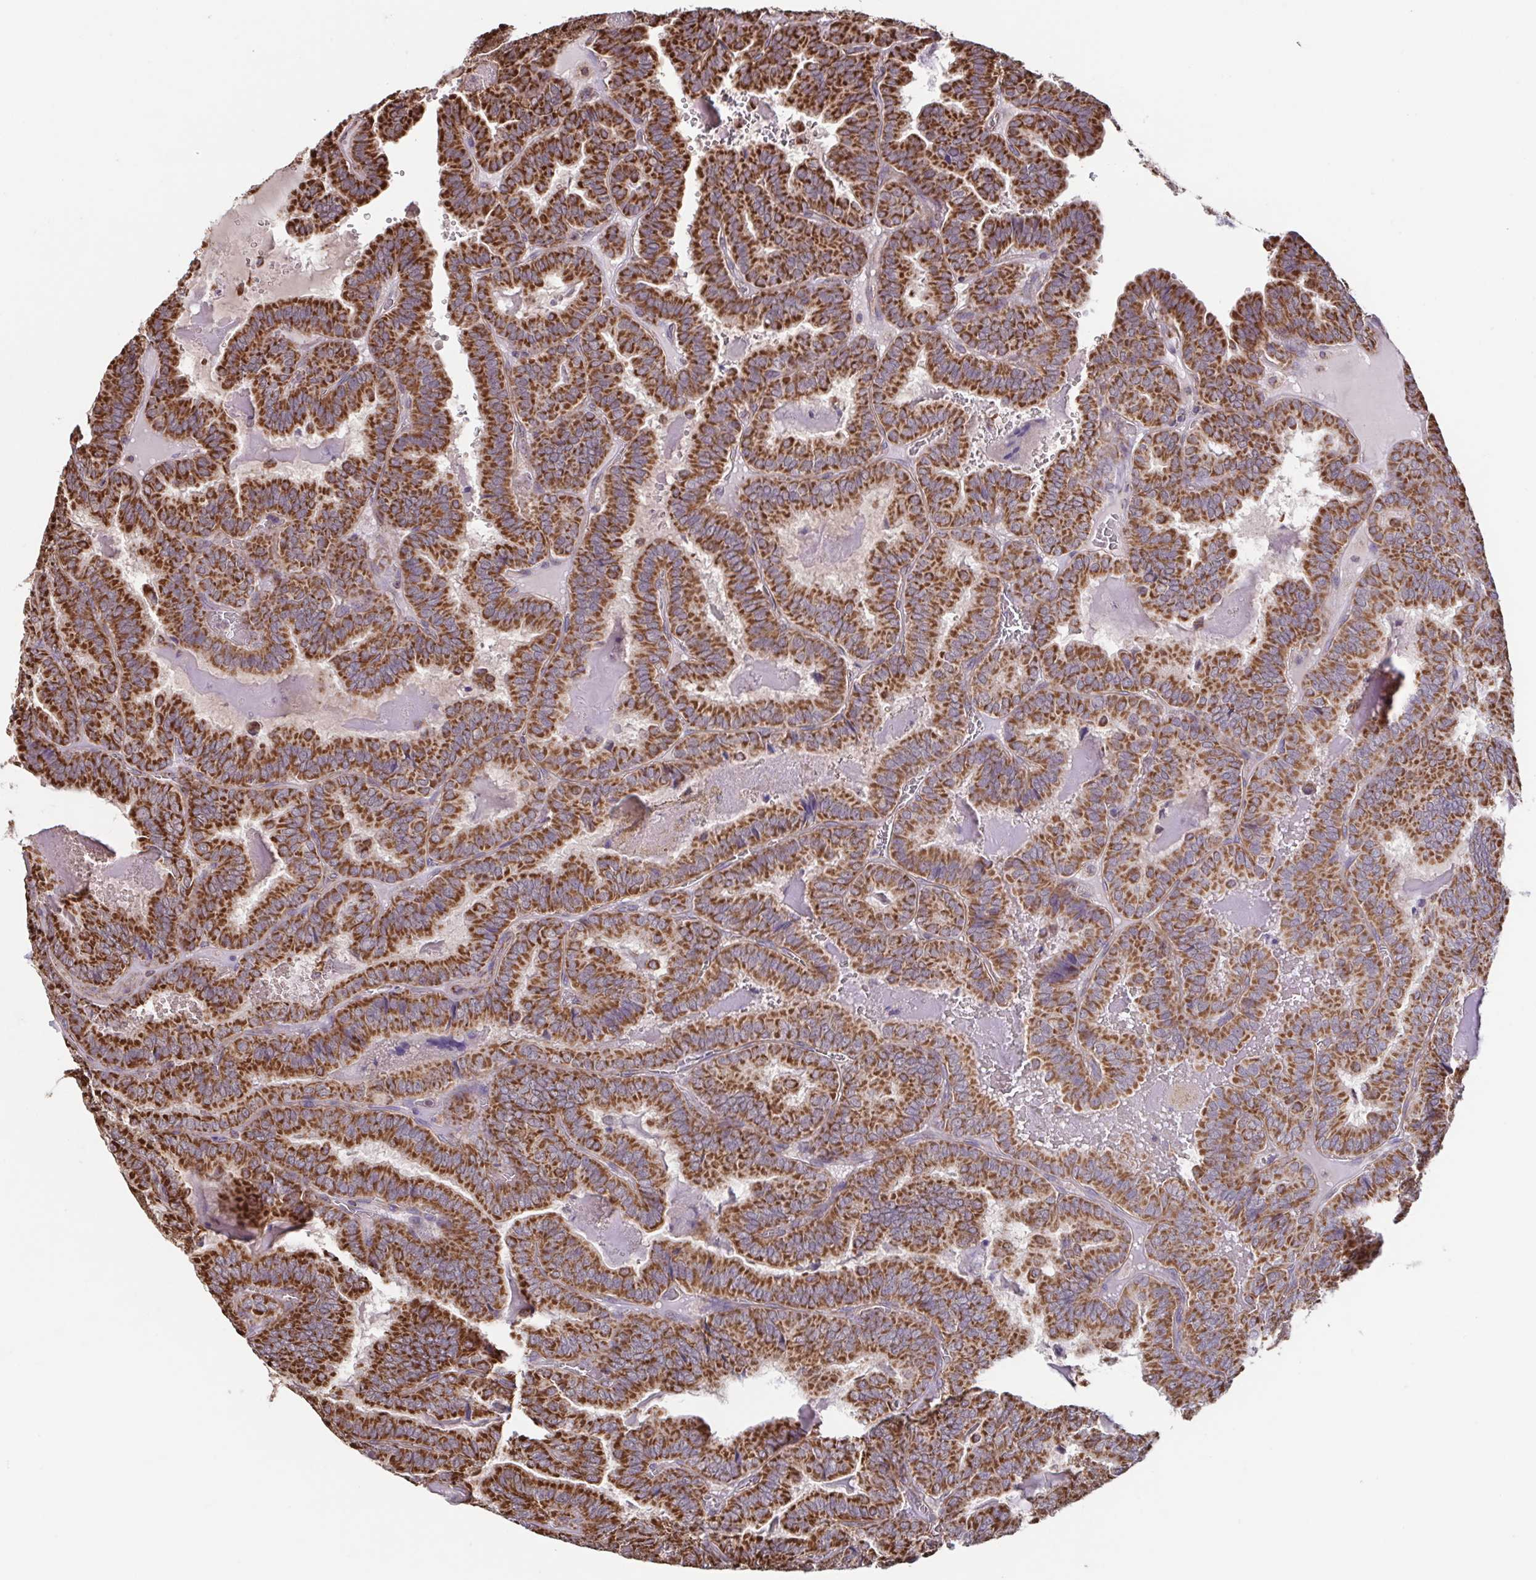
{"staining": {"intensity": "strong", "quantity": ">75%", "location": "cytoplasmic/membranous"}, "tissue": "thyroid cancer", "cell_type": "Tumor cells", "image_type": "cancer", "snomed": [{"axis": "morphology", "description": "Papillary adenocarcinoma, NOS"}, {"axis": "topography", "description": "Thyroid gland"}], "caption": "A photomicrograph showing strong cytoplasmic/membranous positivity in about >75% of tumor cells in thyroid cancer (papillary adenocarcinoma), as visualized by brown immunohistochemical staining.", "gene": "DIP2B", "patient": {"sex": "female", "age": 75}}